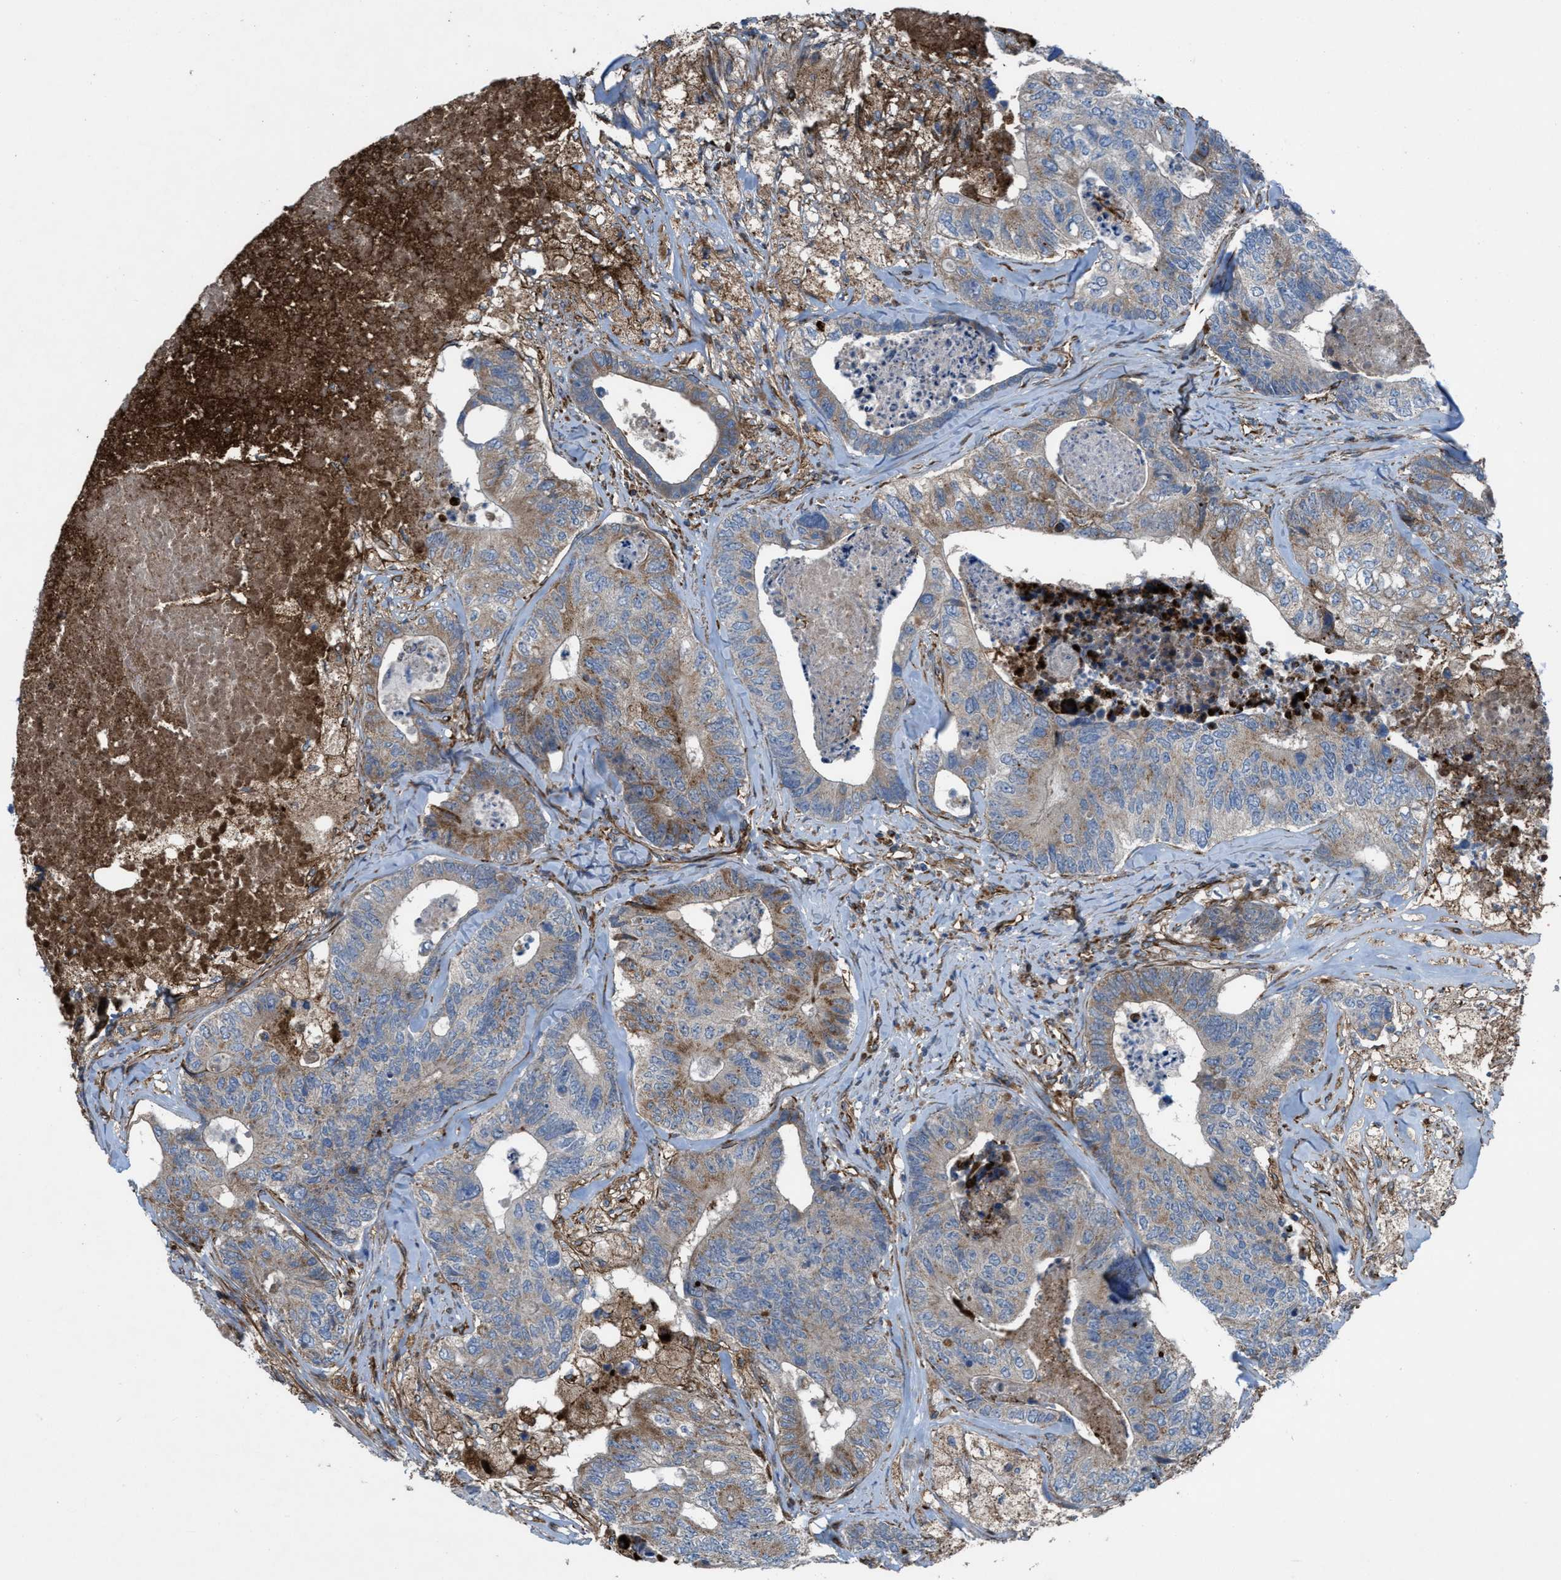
{"staining": {"intensity": "moderate", "quantity": "<25%", "location": "cytoplasmic/membranous"}, "tissue": "colorectal cancer", "cell_type": "Tumor cells", "image_type": "cancer", "snomed": [{"axis": "morphology", "description": "Adenocarcinoma, NOS"}, {"axis": "topography", "description": "Colon"}], "caption": "Colorectal cancer stained for a protein (brown) reveals moderate cytoplasmic/membranous positive expression in about <25% of tumor cells.", "gene": "SLC6A9", "patient": {"sex": "female", "age": 67}}